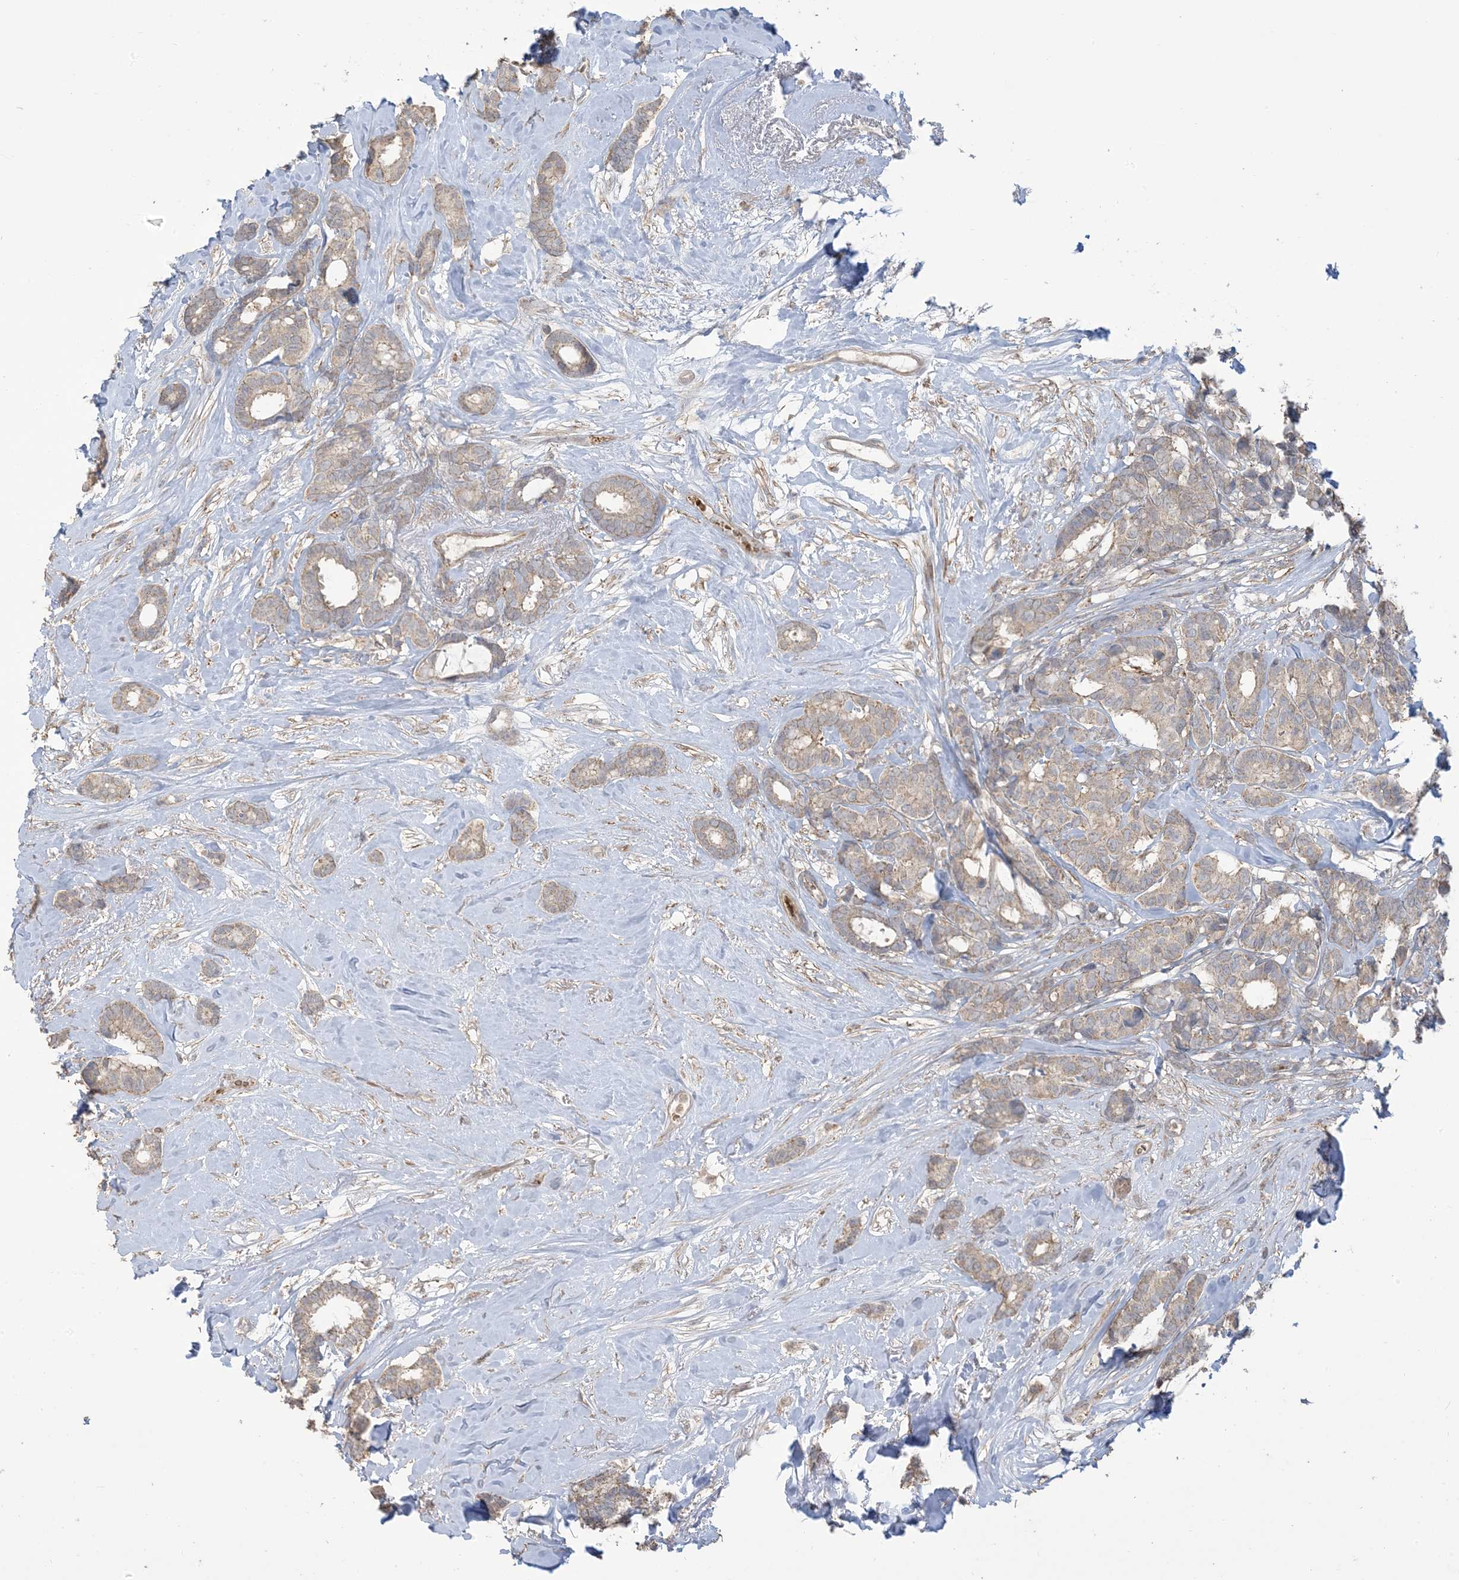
{"staining": {"intensity": "weak", "quantity": "<25%", "location": "cytoplasmic/membranous,nuclear"}, "tissue": "breast cancer", "cell_type": "Tumor cells", "image_type": "cancer", "snomed": [{"axis": "morphology", "description": "Duct carcinoma"}, {"axis": "topography", "description": "Breast"}], "caption": "High power microscopy photomicrograph of an IHC histopathology image of breast cancer (invasive ductal carcinoma), revealing no significant staining in tumor cells.", "gene": "KLHL18", "patient": {"sex": "female", "age": 87}}